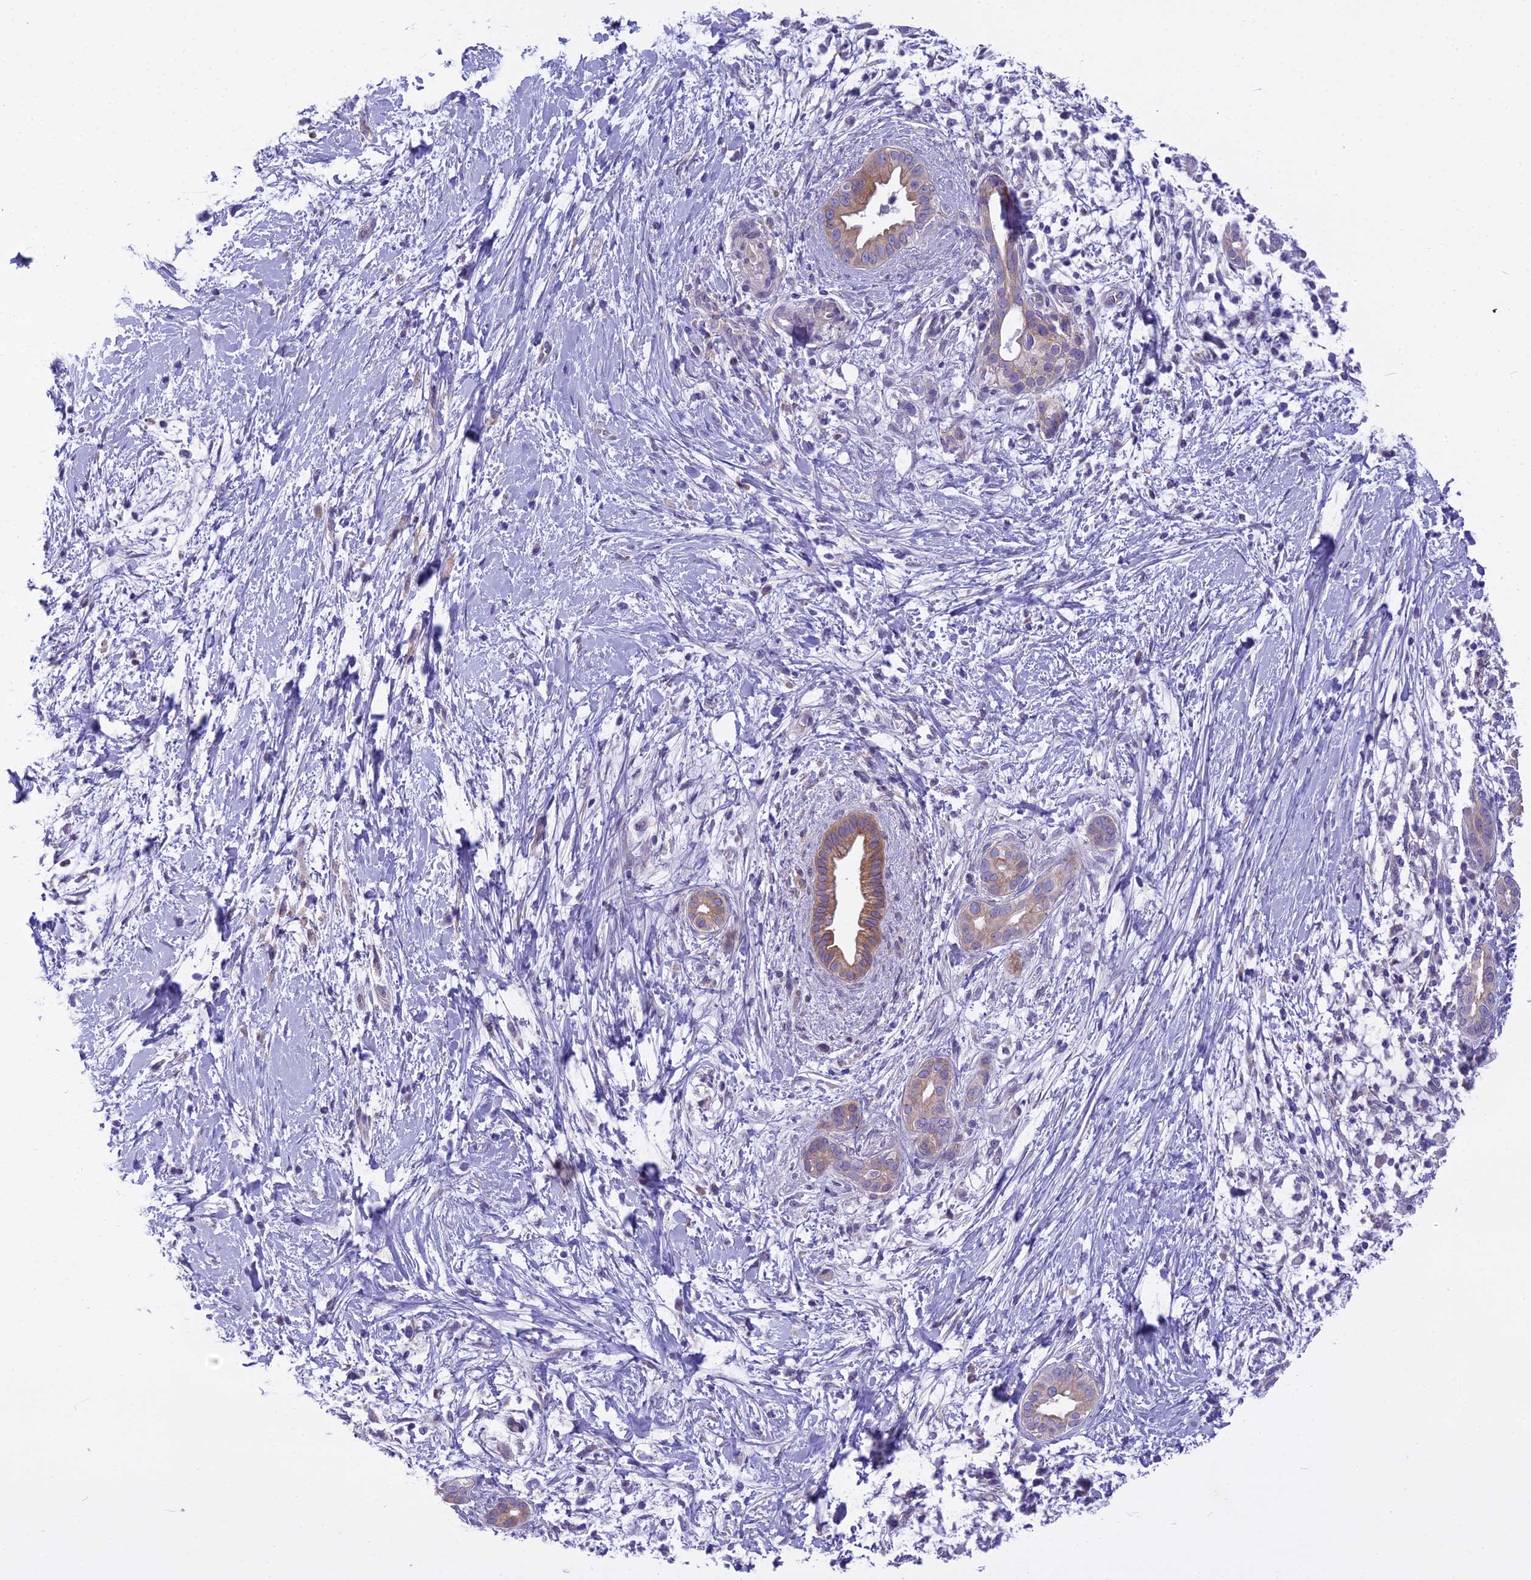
{"staining": {"intensity": "moderate", "quantity": "25%-75%", "location": "cytoplasmic/membranous"}, "tissue": "pancreatic cancer", "cell_type": "Tumor cells", "image_type": "cancer", "snomed": [{"axis": "morphology", "description": "Adenocarcinoma, NOS"}, {"axis": "topography", "description": "Pancreas"}], "caption": "The immunohistochemical stain shows moderate cytoplasmic/membranous staining in tumor cells of pancreatic cancer (adenocarcinoma) tissue.", "gene": "PCDHB14", "patient": {"sex": "male", "age": 58}}